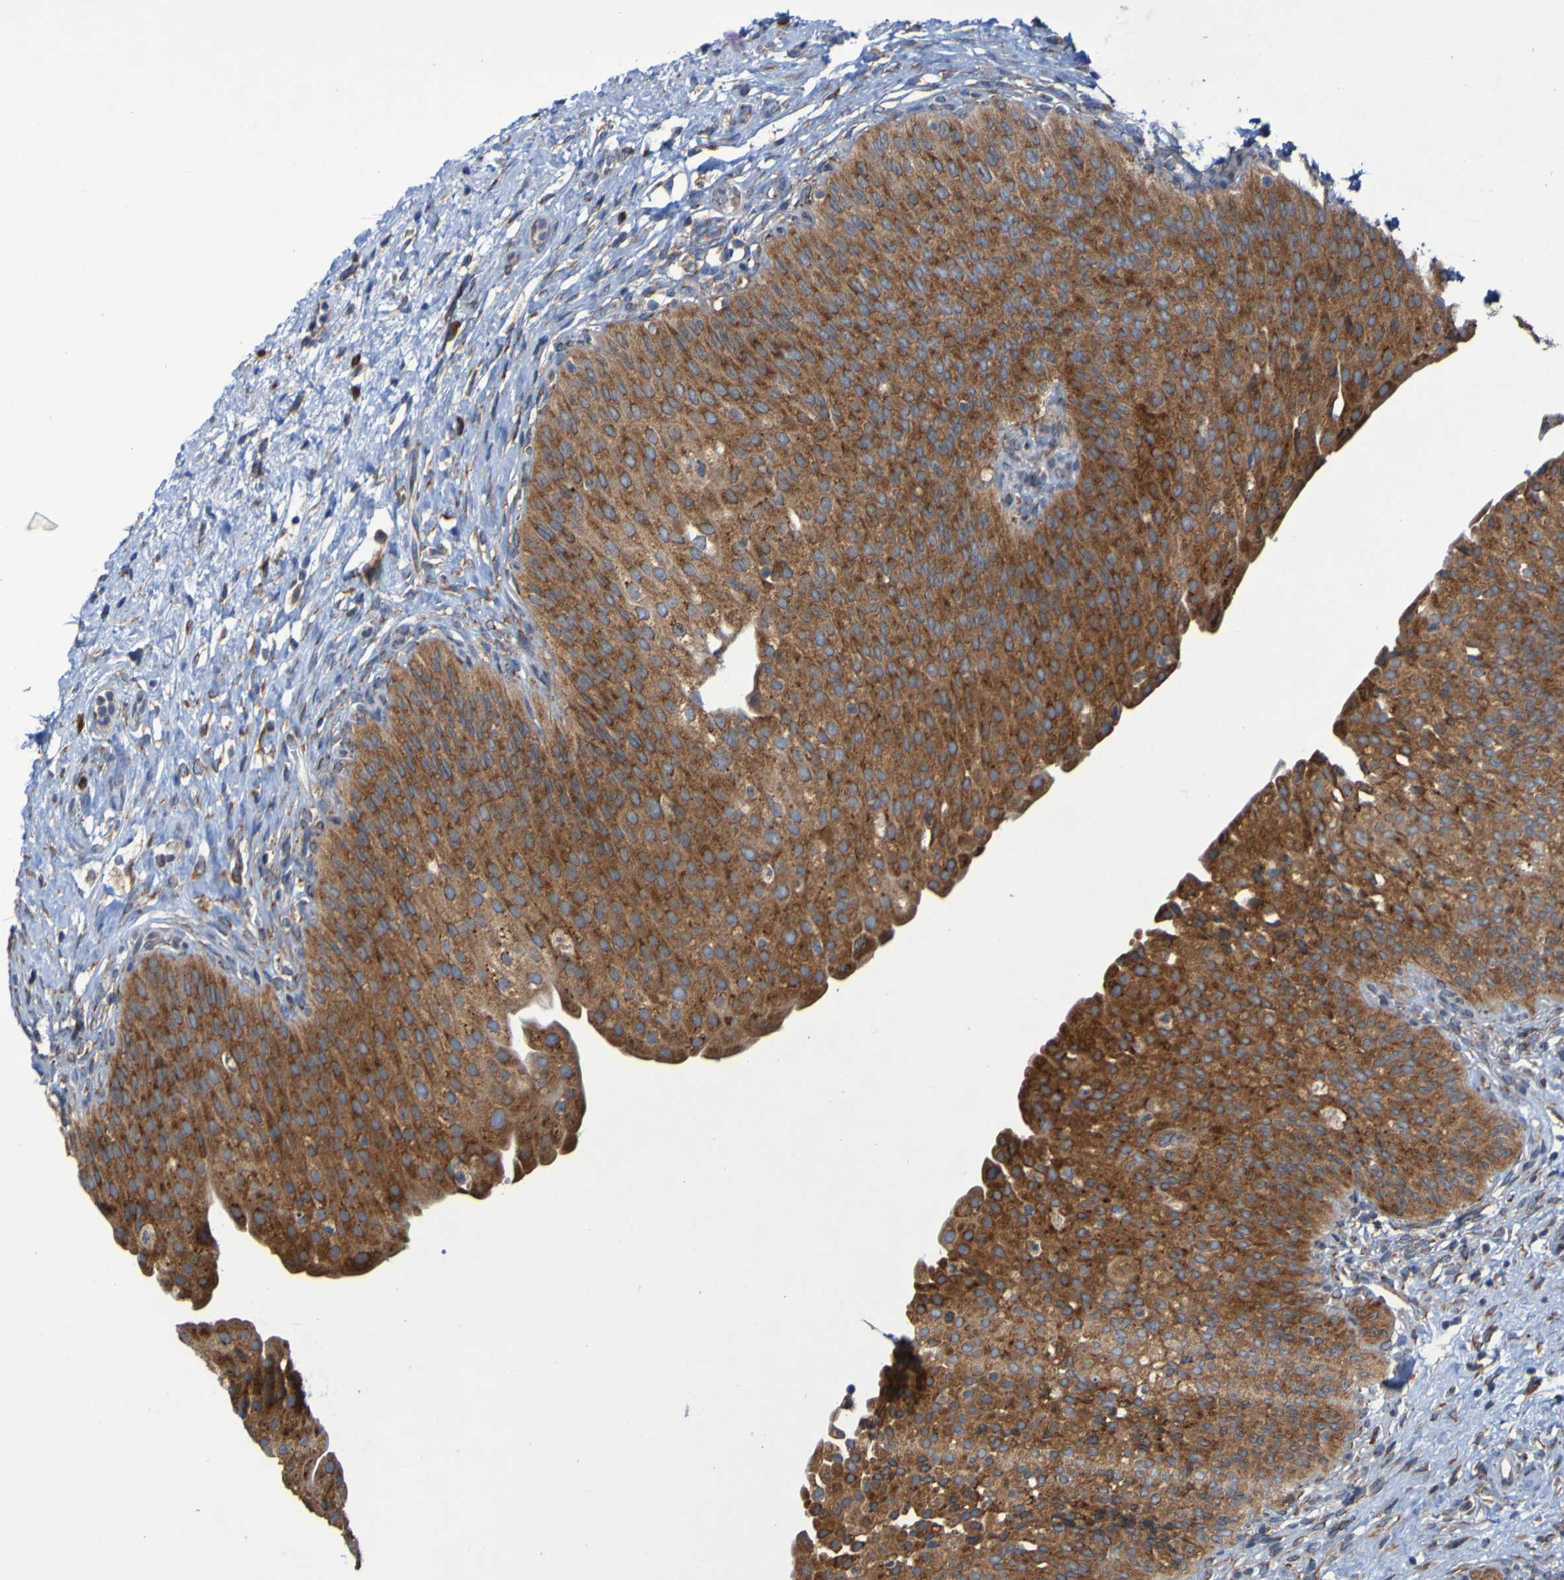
{"staining": {"intensity": "moderate", "quantity": ">75%", "location": "cytoplasmic/membranous"}, "tissue": "urinary bladder", "cell_type": "Urothelial cells", "image_type": "normal", "snomed": [{"axis": "morphology", "description": "Normal tissue, NOS"}, {"axis": "topography", "description": "Urinary bladder"}], "caption": "A photomicrograph showing moderate cytoplasmic/membranous expression in about >75% of urothelial cells in unremarkable urinary bladder, as visualized by brown immunohistochemical staining.", "gene": "FKBP3", "patient": {"sex": "male", "age": 46}}